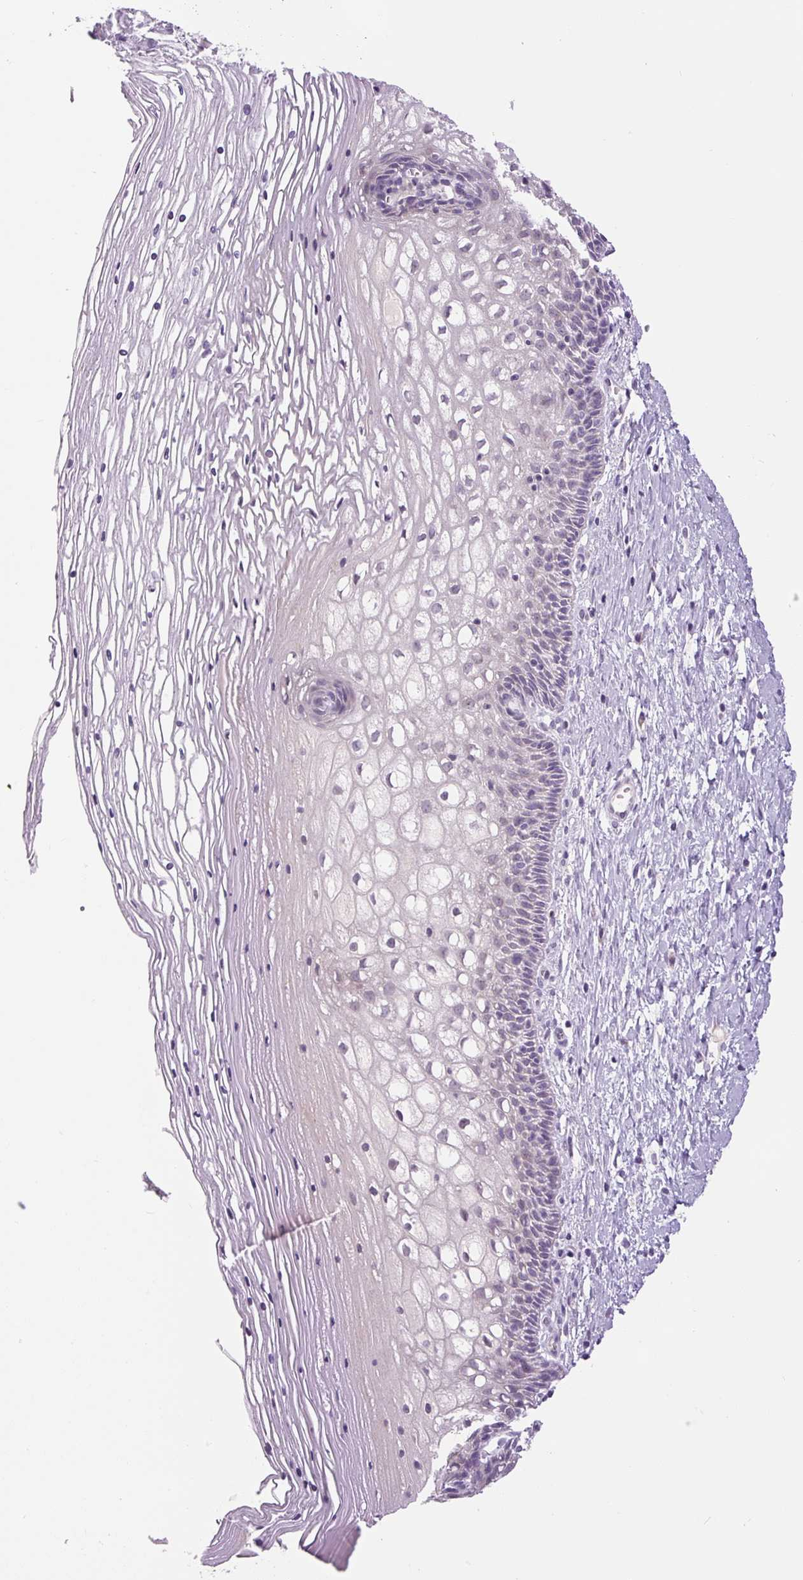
{"staining": {"intensity": "negative", "quantity": "none", "location": "none"}, "tissue": "cervix", "cell_type": "Glandular cells", "image_type": "normal", "snomed": [{"axis": "morphology", "description": "Normal tissue, NOS"}, {"axis": "topography", "description": "Cervix"}], "caption": "Immunohistochemical staining of benign cervix exhibits no significant staining in glandular cells. (Brightfield microscopy of DAB (3,3'-diaminobenzidine) IHC at high magnification).", "gene": "FABP7", "patient": {"sex": "female", "age": 36}}